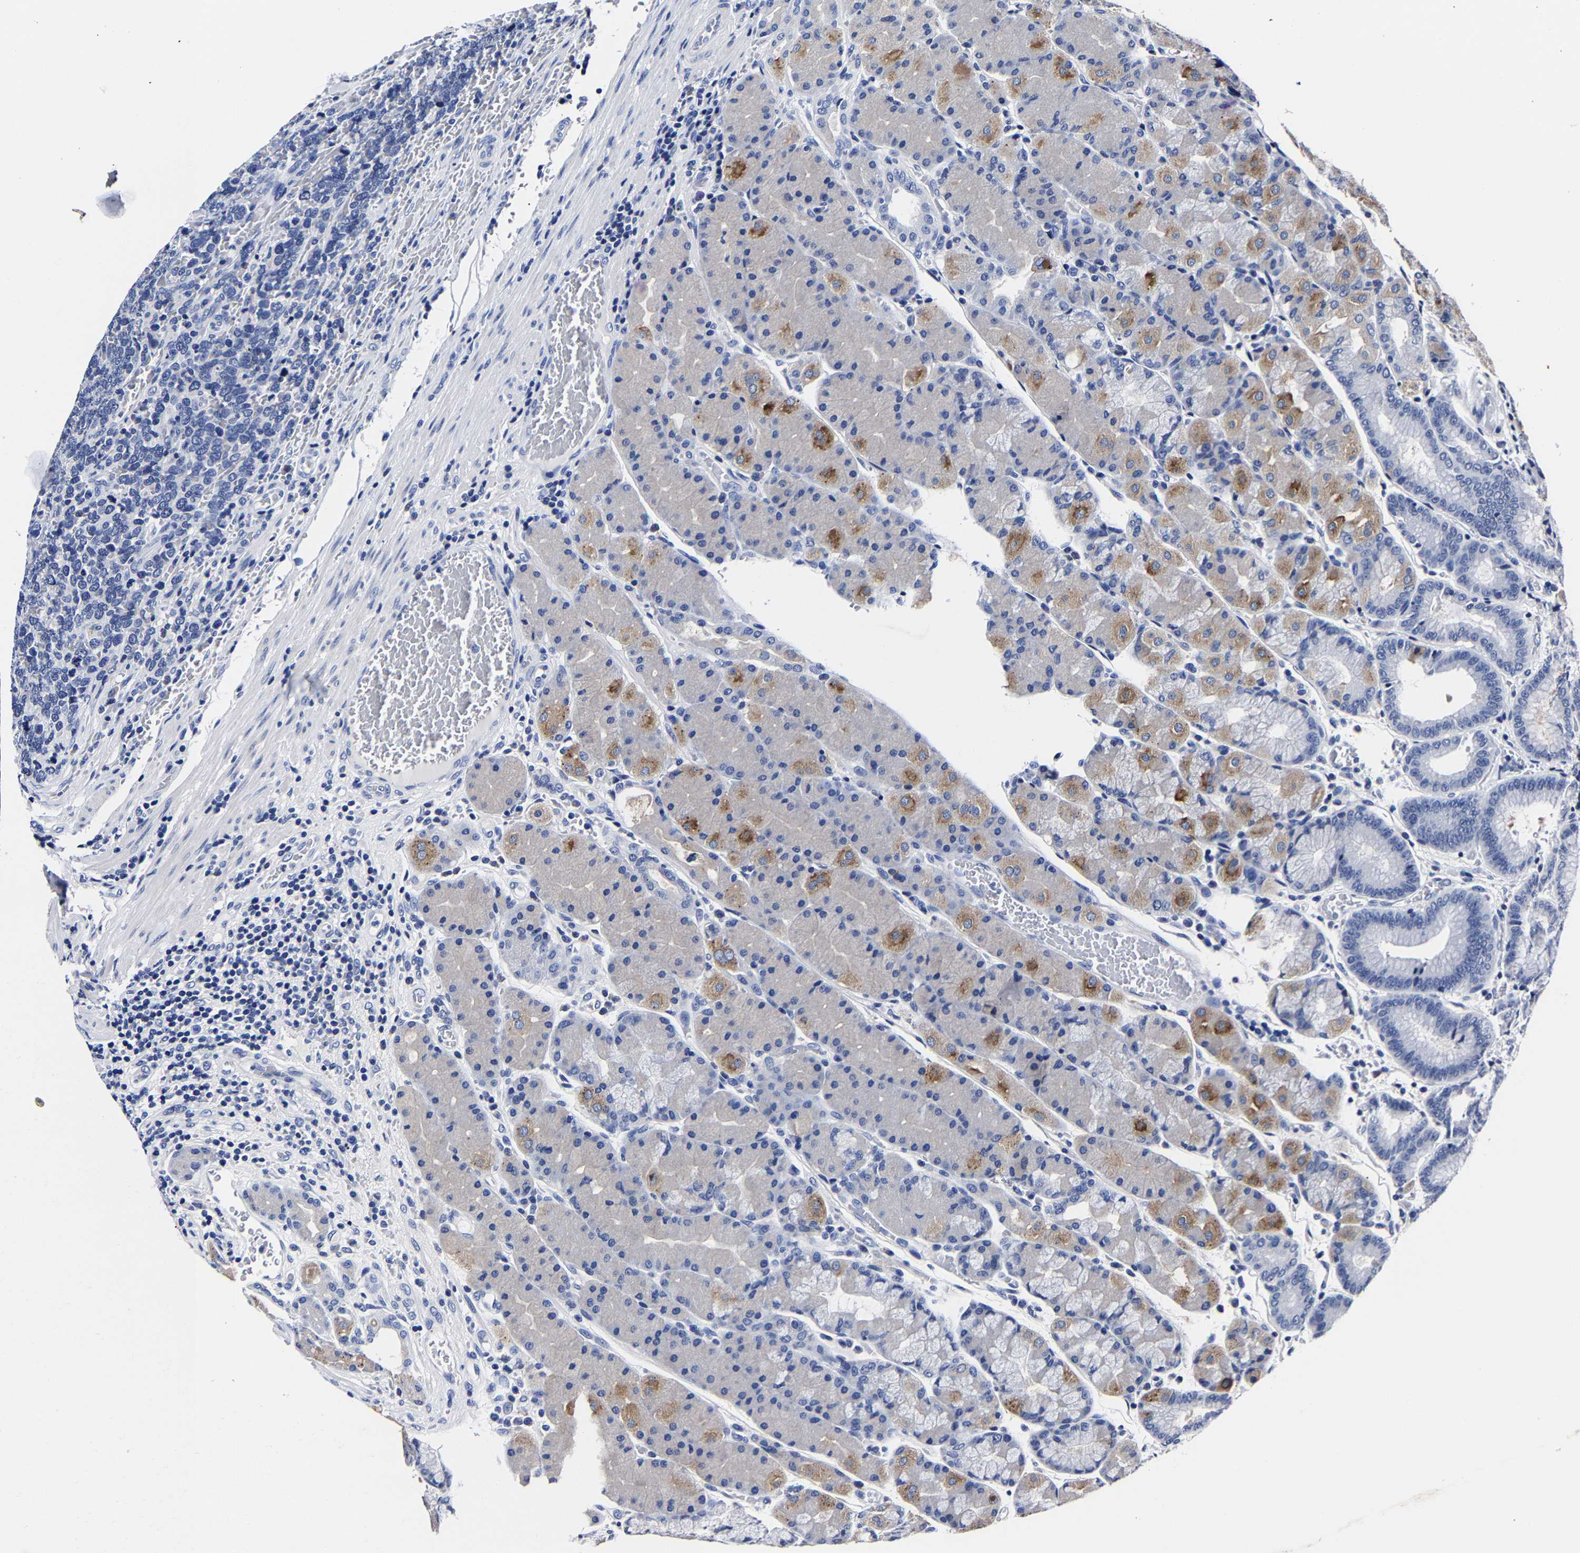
{"staining": {"intensity": "moderate", "quantity": "<25%", "location": "cytoplasmic/membranous"}, "tissue": "stomach", "cell_type": "Glandular cells", "image_type": "normal", "snomed": [{"axis": "morphology", "description": "Normal tissue, NOS"}, {"axis": "morphology", "description": "Carcinoid, malignant, NOS"}, {"axis": "topography", "description": "Stomach, upper"}], "caption": "This is an image of IHC staining of normal stomach, which shows moderate expression in the cytoplasmic/membranous of glandular cells.", "gene": "CPA2", "patient": {"sex": "male", "age": 39}}